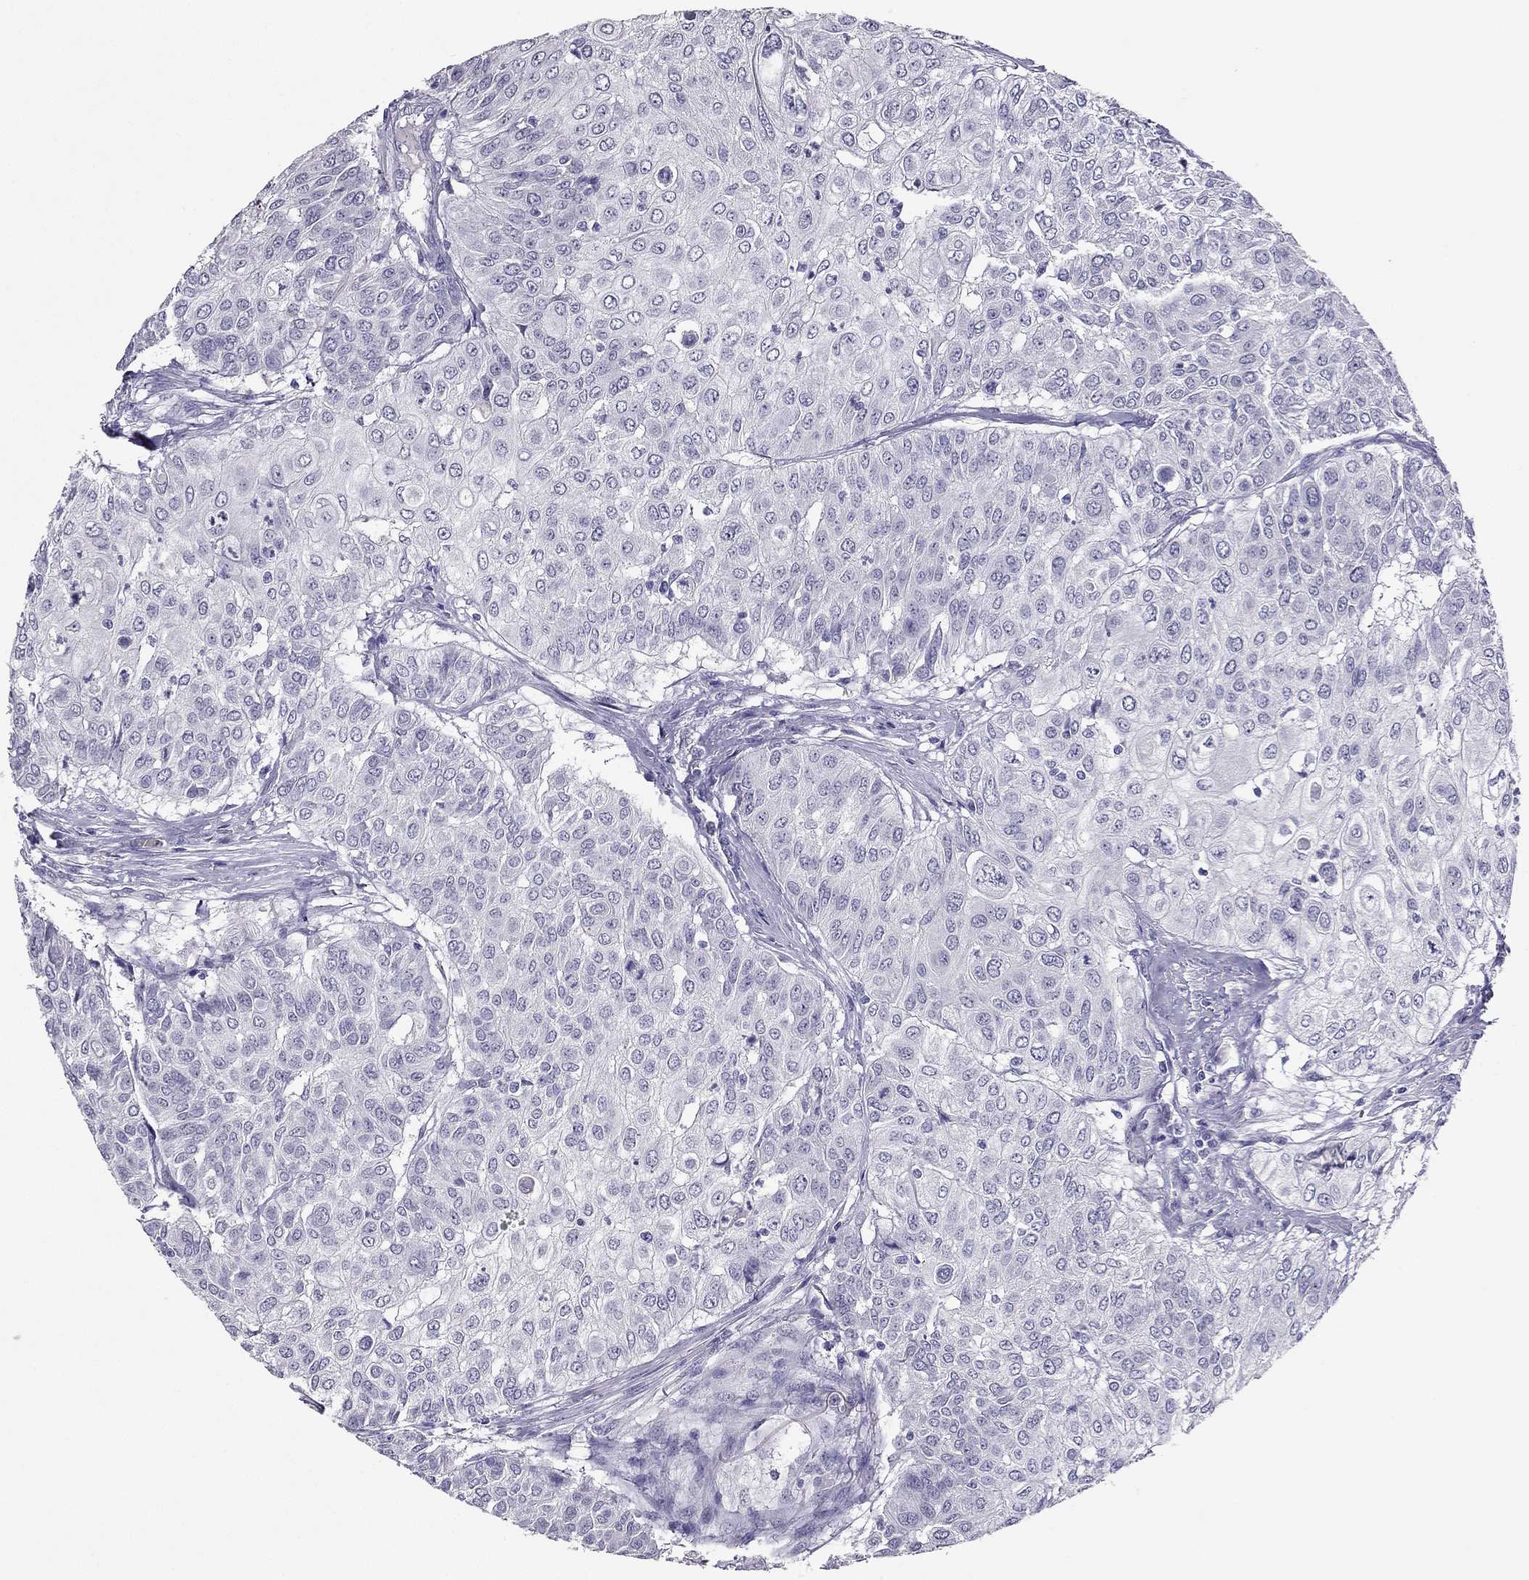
{"staining": {"intensity": "negative", "quantity": "none", "location": "none"}, "tissue": "urothelial cancer", "cell_type": "Tumor cells", "image_type": "cancer", "snomed": [{"axis": "morphology", "description": "Urothelial carcinoma, High grade"}, {"axis": "topography", "description": "Urinary bladder"}], "caption": "The IHC histopathology image has no significant positivity in tumor cells of urothelial cancer tissue.", "gene": "RHO", "patient": {"sex": "female", "age": 79}}